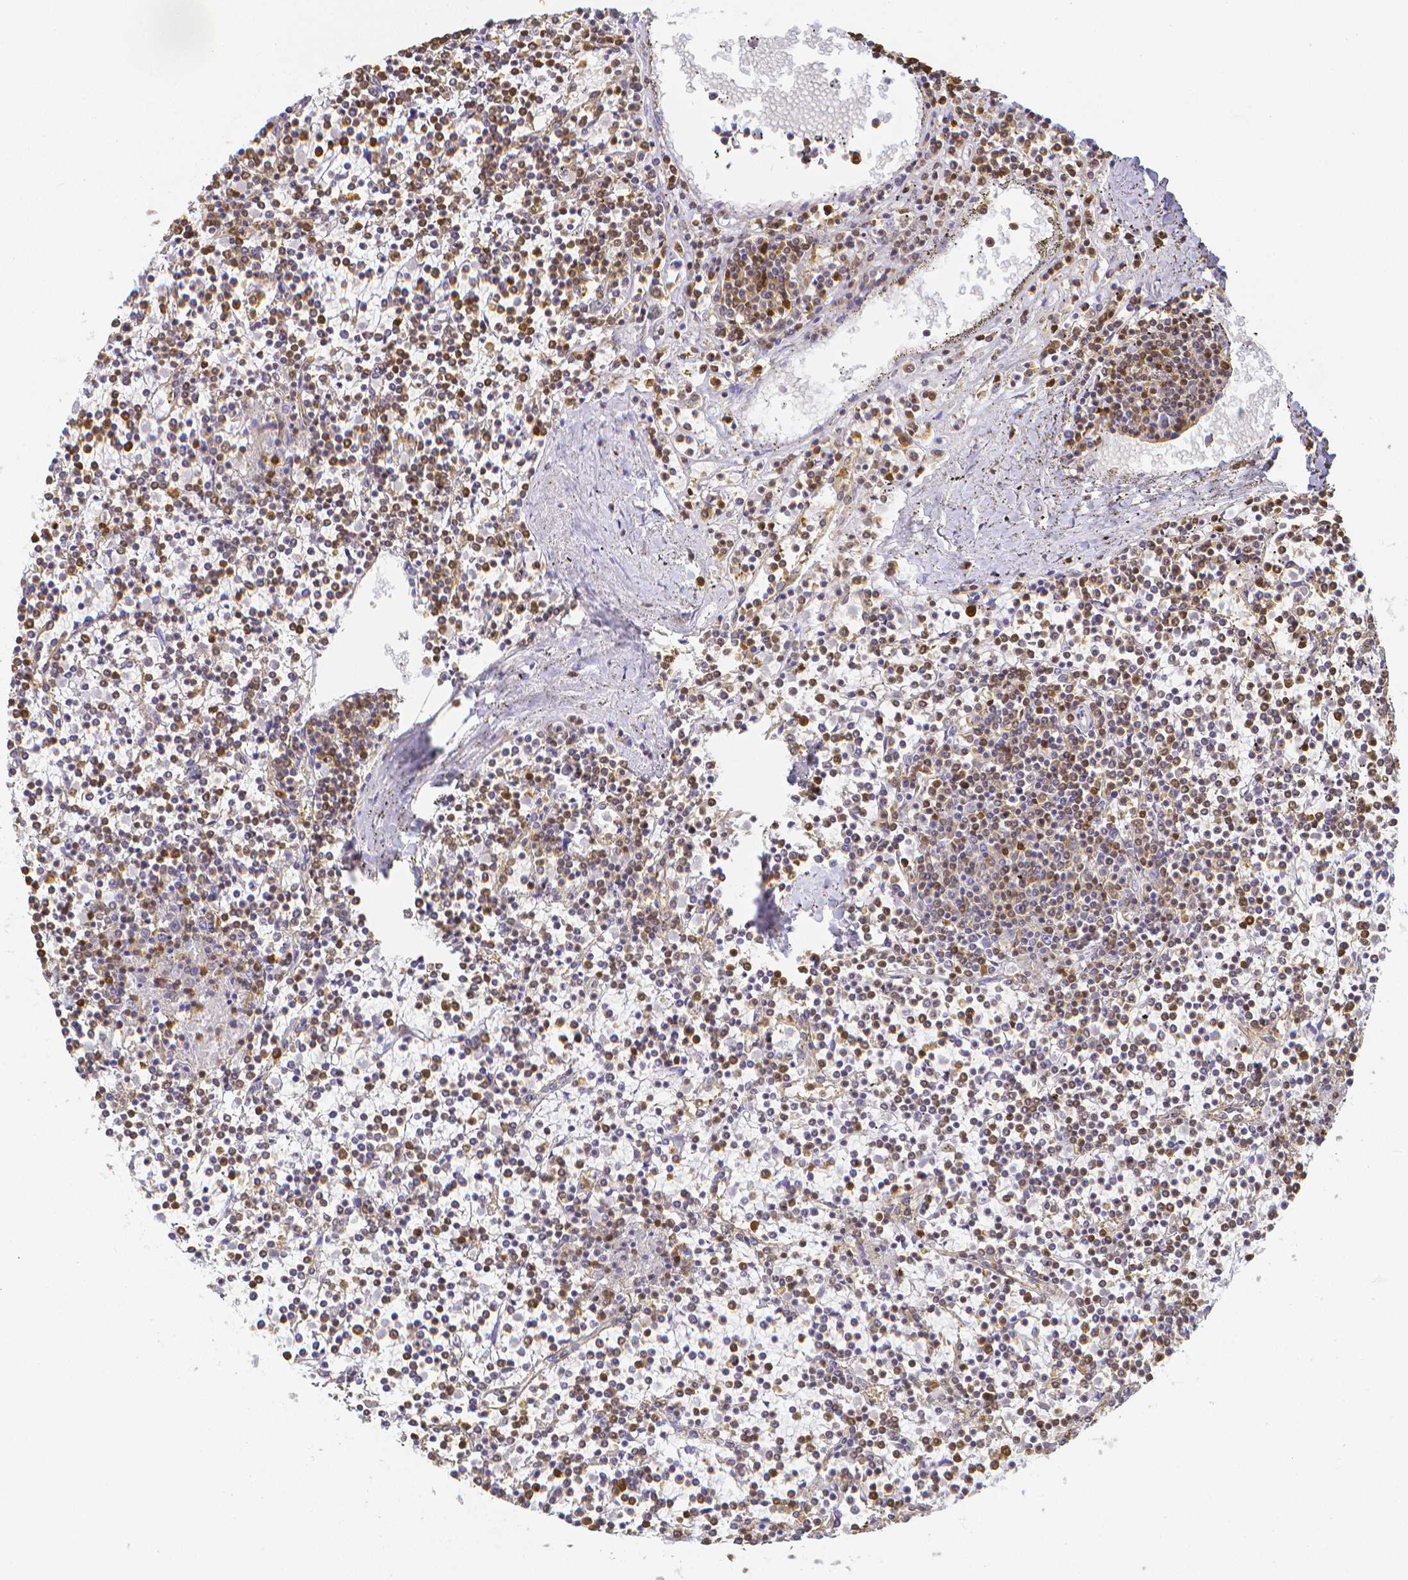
{"staining": {"intensity": "moderate", "quantity": "<25%", "location": "cytoplasmic/membranous,nuclear"}, "tissue": "lymphoma", "cell_type": "Tumor cells", "image_type": "cancer", "snomed": [{"axis": "morphology", "description": "Malignant lymphoma, non-Hodgkin's type, Low grade"}, {"axis": "topography", "description": "Spleen"}], "caption": "Immunohistochemical staining of human lymphoma displays low levels of moderate cytoplasmic/membranous and nuclear positivity in about <25% of tumor cells.", "gene": "COTL1", "patient": {"sex": "female", "age": 19}}